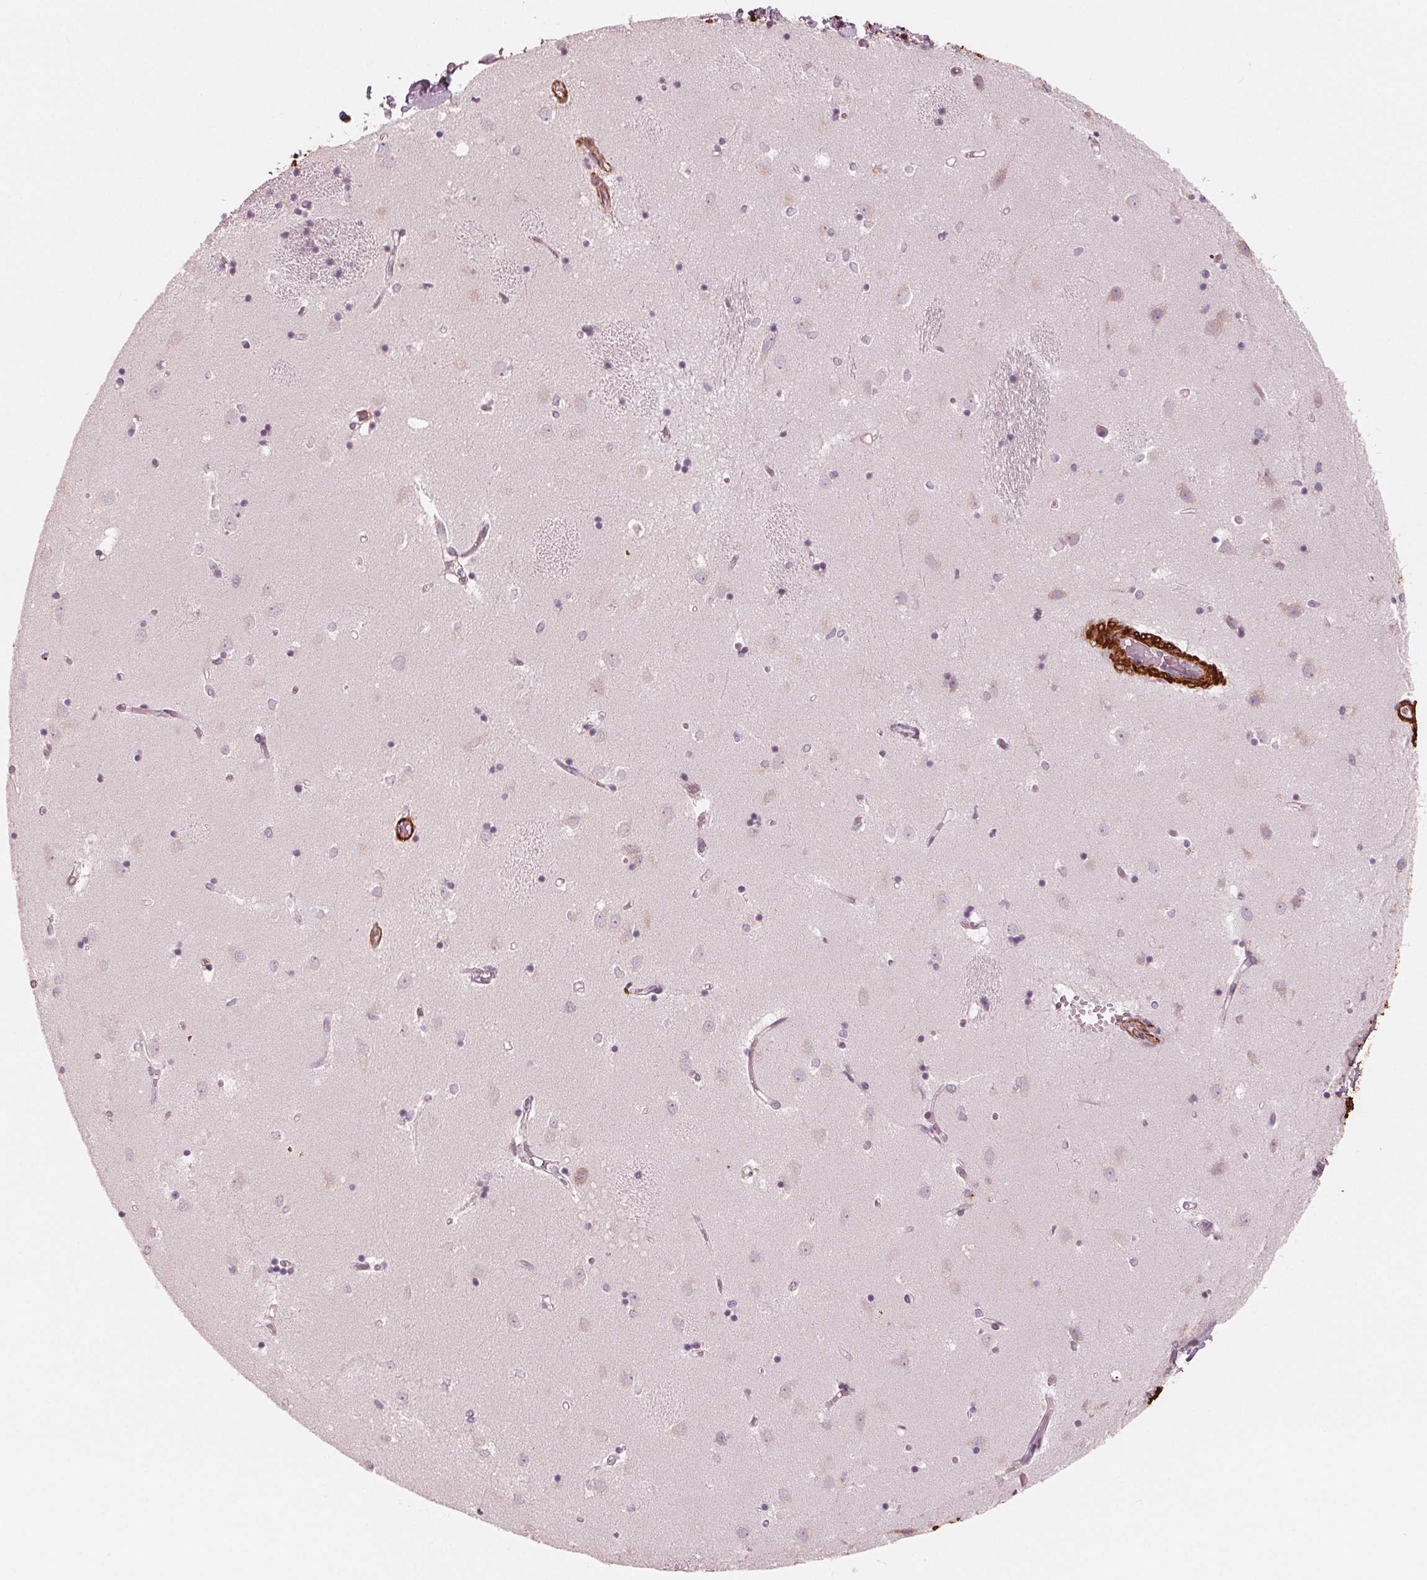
{"staining": {"intensity": "negative", "quantity": "none", "location": "none"}, "tissue": "caudate", "cell_type": "Glial cells", "image_type": "normal", "snomed": [{"axis": "morphology", "description": "Normal tissue, NOS"}, {"axis": "topography", "description": "Lateral ventricle wall"}], "caption": "IHC histopathology image of normal human caudate stained for a protein (brown), which shows no positivity in glial cells.", "gene": "MIER3", "patient": {"sex": "male", "age": 54}}